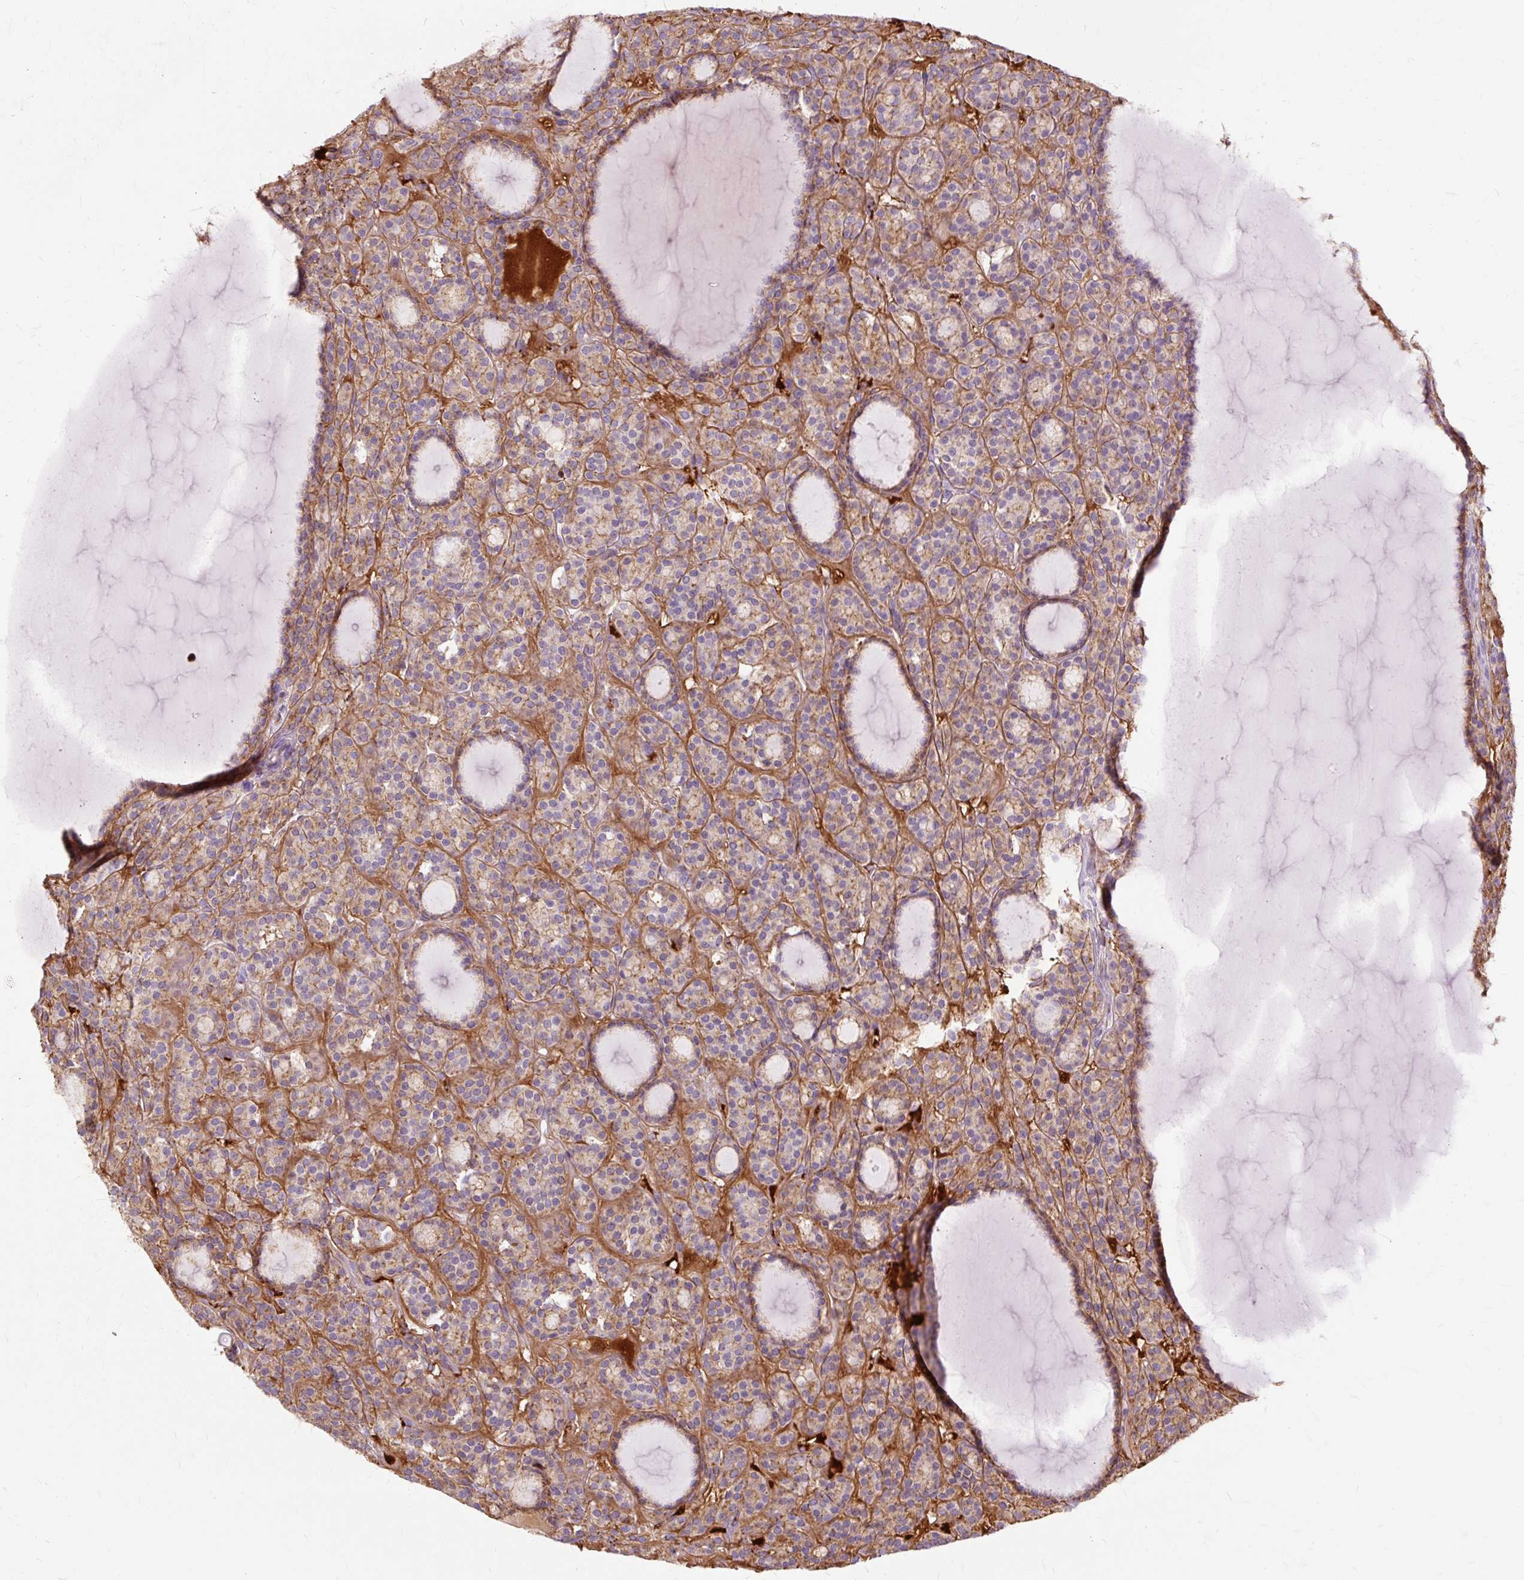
{"staining": {"intensity": "moderate", "quantity": "<25%", "location": "cytoplasmic/membranous"}, "tissue": "thyroid cancer", "cell_type": "Tumor cells", "image_type": "cancer", "snomed": [{"axis": "morphology", "description": "Follicular adenoma carcinoma, NOS"}, {"axis": "topography", "description": "Thyroid gland"}], "caption": "IHC micrograph of human thyroid follicular adenoma carcinoma stained for a protein (brown), which exhibits low levels of moderate cytoplasmic/membranous expression in about <25% of tumor cells.", "gene": "DCTN4", "patient": {"sex": "female", "age": 63}}